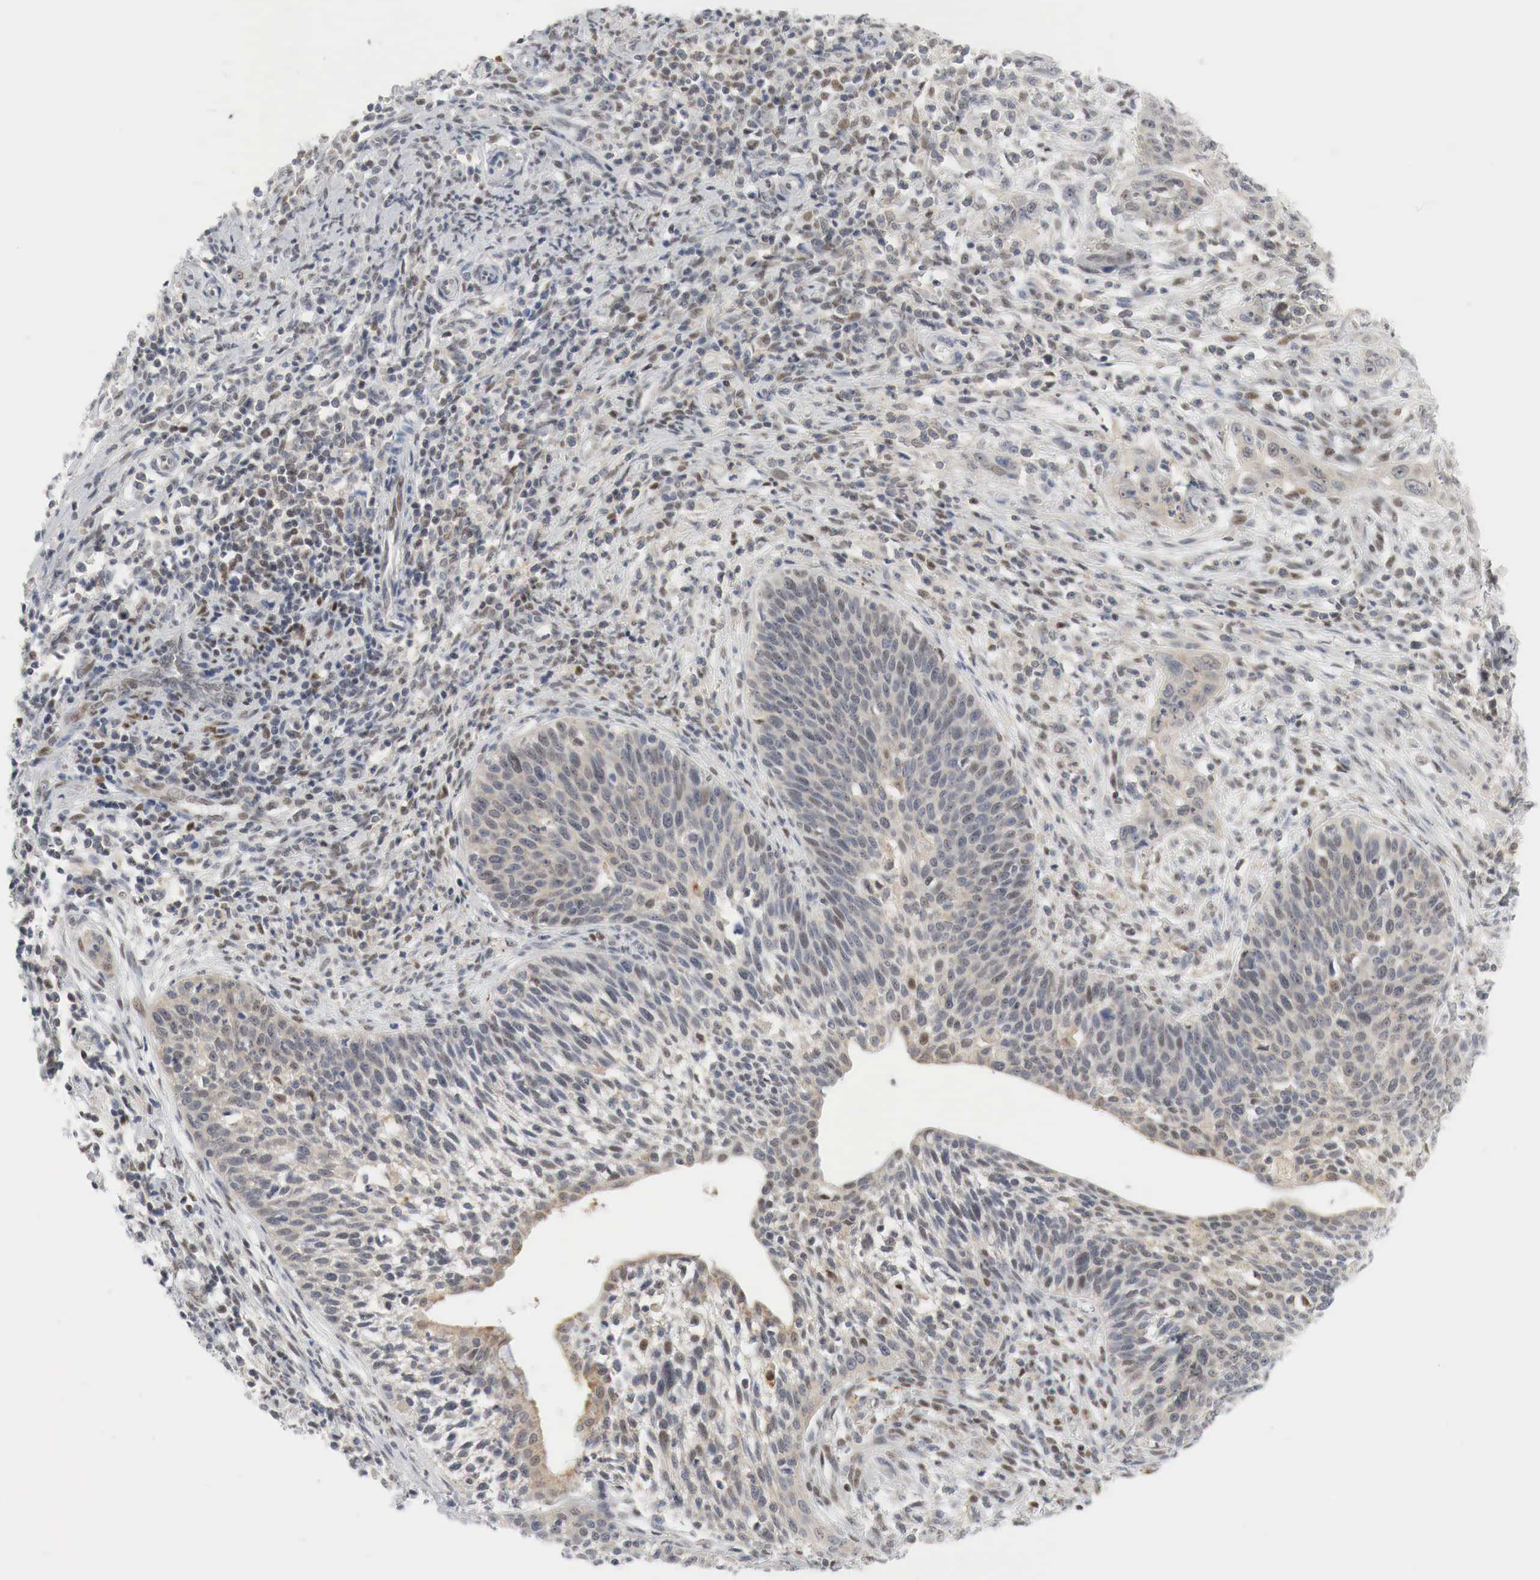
{"staining": {"intensity": "weak", "quantity": "25%-75%", "location": "cytoplasmic/membranous,nuclear"}, "tissue": "cervical cancer", "cell_type": "Tumor cells", "image_type": "cancer", "snomed": [{"axis": "morphology", "description": "Squamous cell carcinoma, NOS"}, {"axis": "topography", "description": "Cervix"}], "caption": "Immunohistochemical staining of human cervical cancer displays low levels of weak cytoplasmic/membranous and nuclear positivity in approximately 25%-75% of tumor cells.", "gene": "MYC", "patient": {"sex": "female", "age": 41}}